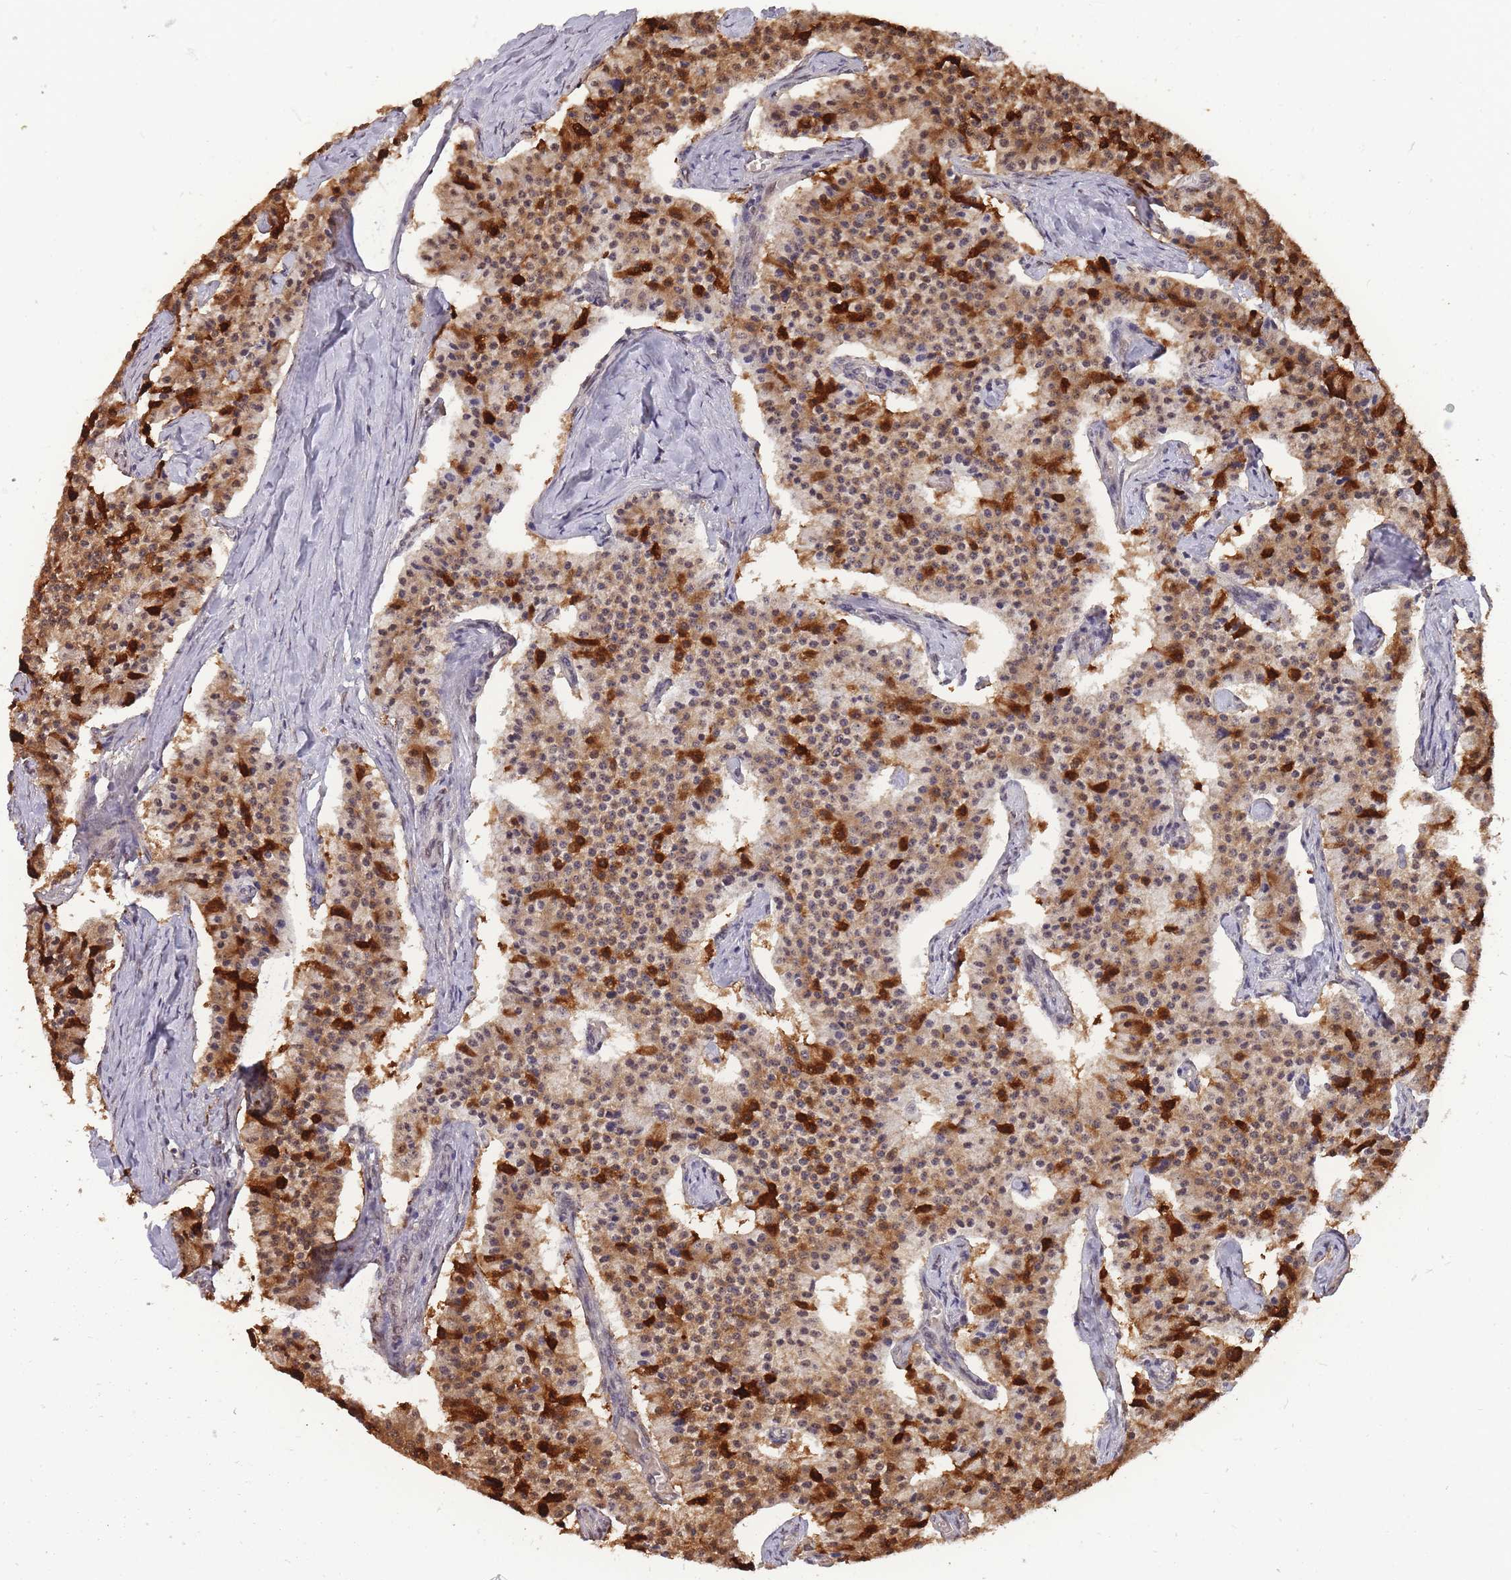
{"staining": {"intensity": "moderate", "quantity": ">75%", "location": "cytoplasmic/membranous"}, "tissue": "carcinoid", "cell_type": "Tumor cells", "image_type": "cancer", "snomed": [{"axis": "morphology", "description": "Carcinoid, malignant, NOS"}, {"axis": "topography", "description": "Colon"}], "caption": "DAB (3,3'-diaminobenzidine) immunohistochemical staining of malignant carcinoid exhibits moderate cytoplasmic/membranous protein expression in about >75% of tumor cells. The protein of interest is shown in brown color, while the nuclei are stained blue.", "gene": "CDIP1", "patient": {"sex": "female", "age": 52}}